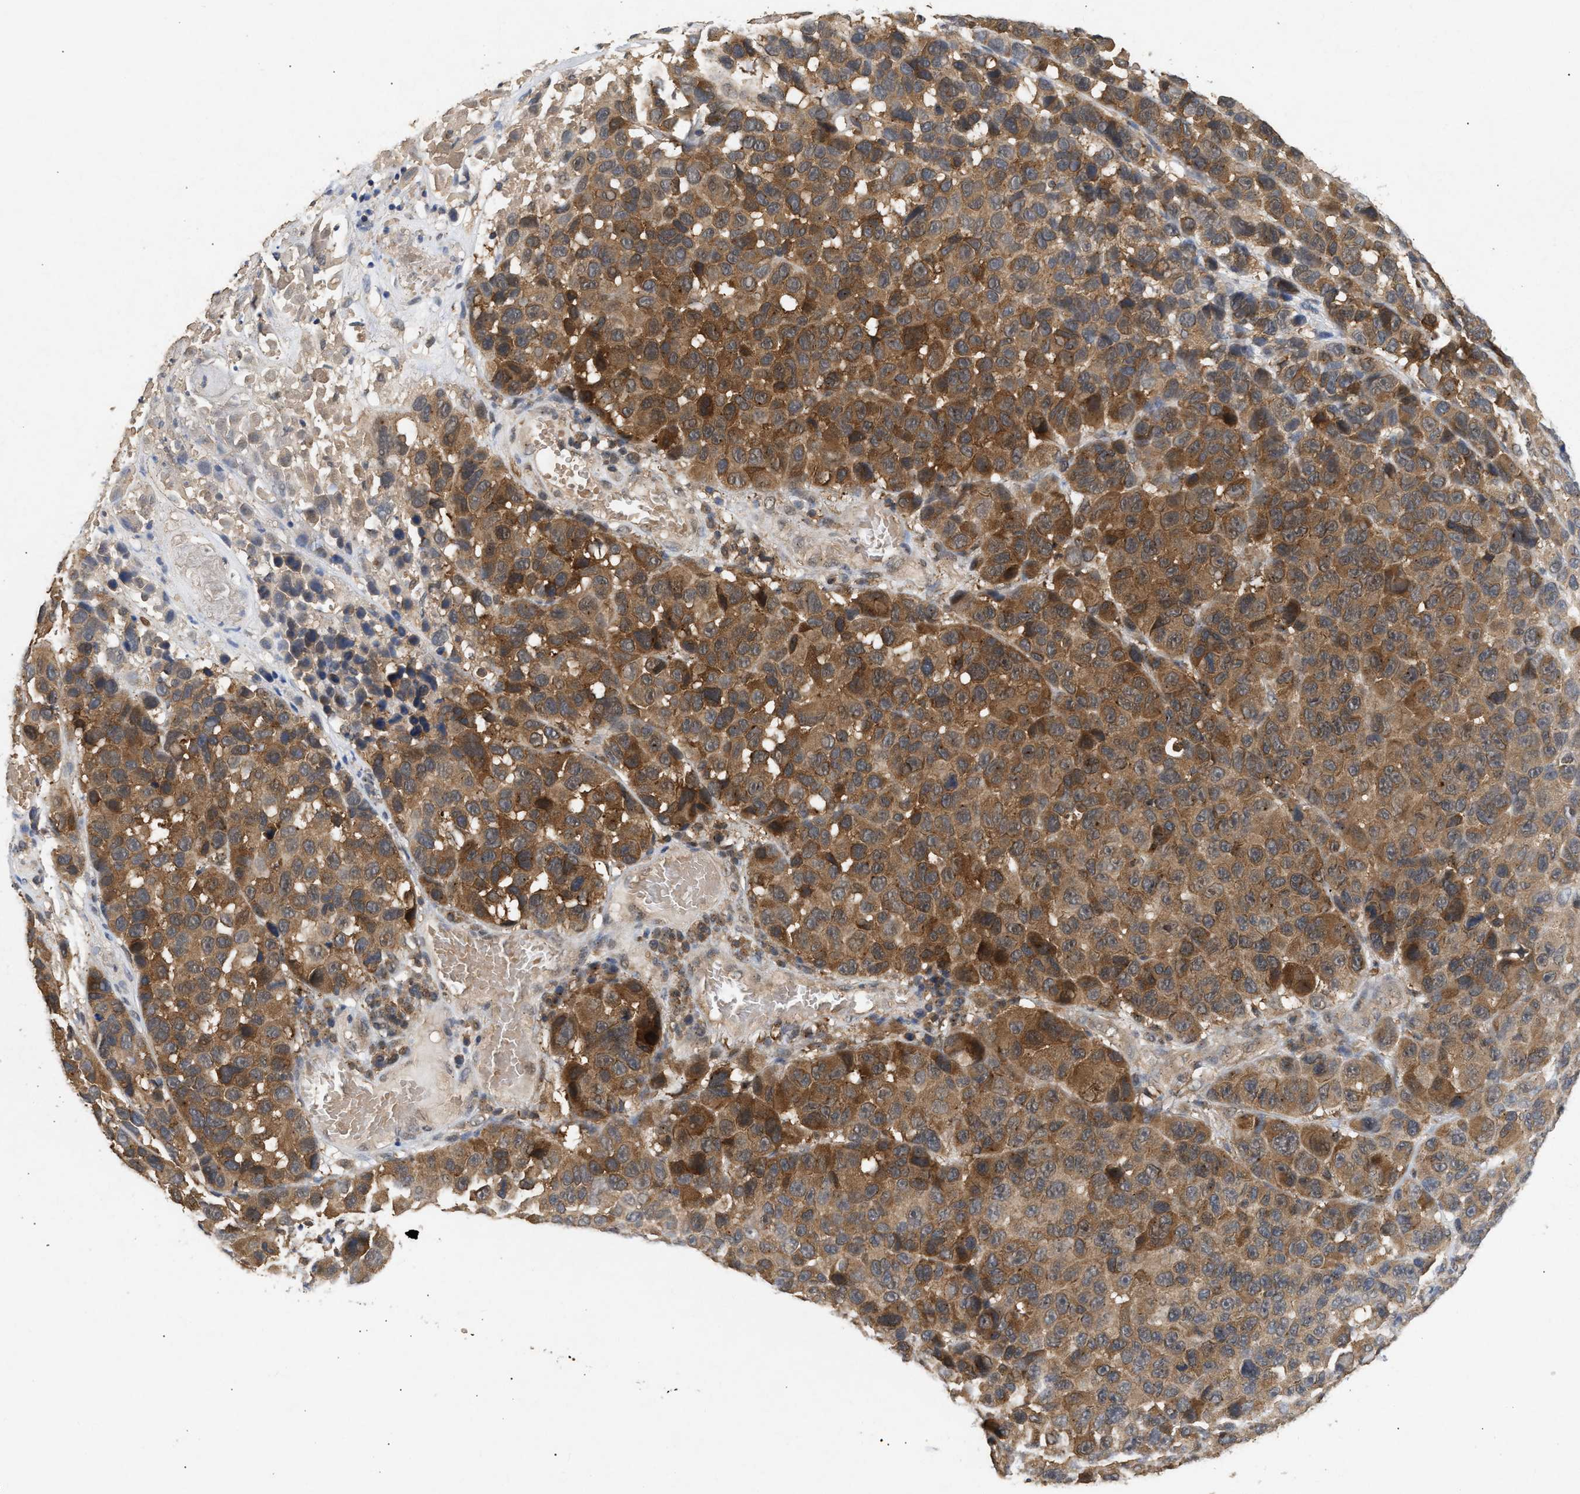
{"staining": {"intensity": "moderate", "quantity": ">75%", "location": "cytoplasmic/membranous"}, "tissue": "melanoma", "cell_type": "Tumor cells", "image_type": "cancer", "snomed": [{"axis": "morphology", "description": "Malignant melanoma, NOS"}, {"axis": "topography", "description": "Skin"}], "caption": "Melanoma stained with a protein marker displays moderate staining in tumor cells.", "gene": "FITM1", "patient": {"sex": "male", "age": 53}}